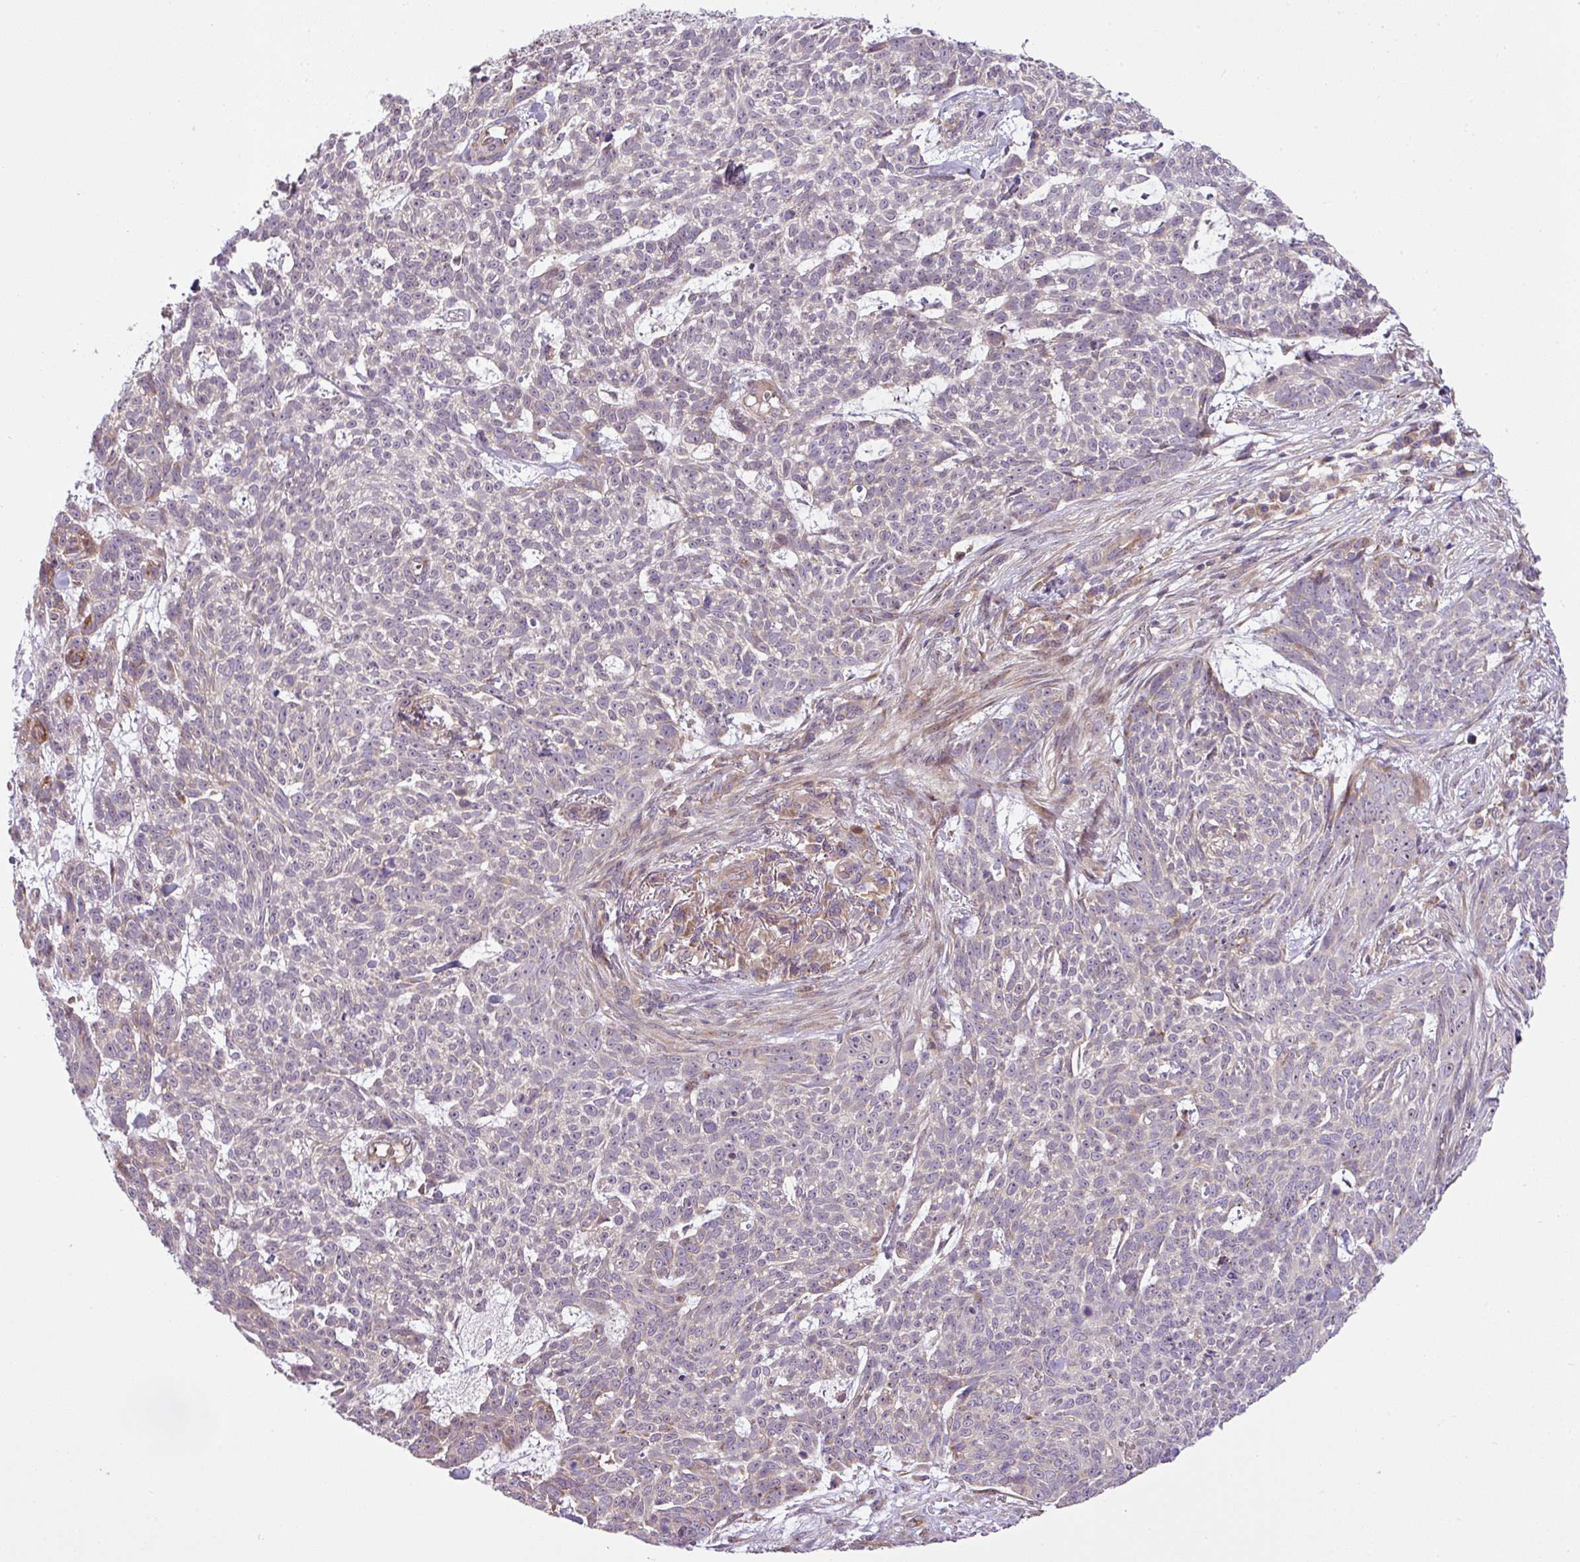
{"staining": {"intensity": "negative", "quantity": "none", "location": "none"}, "tissue": "skin cancer", "cell_type": "Tumor cells", "image_type": "cancer", "snomed": [{"axis": "morphology", "description": "Basal cell carcinoma"}, {"axis": "topography", "description": "Skin"}], "caption": "A micrograph of human basal cell carcinoma (skin) is negative for staining in tumor cells.", "gene": "COX18", "patient": {"sex": "female", "age": 93}}